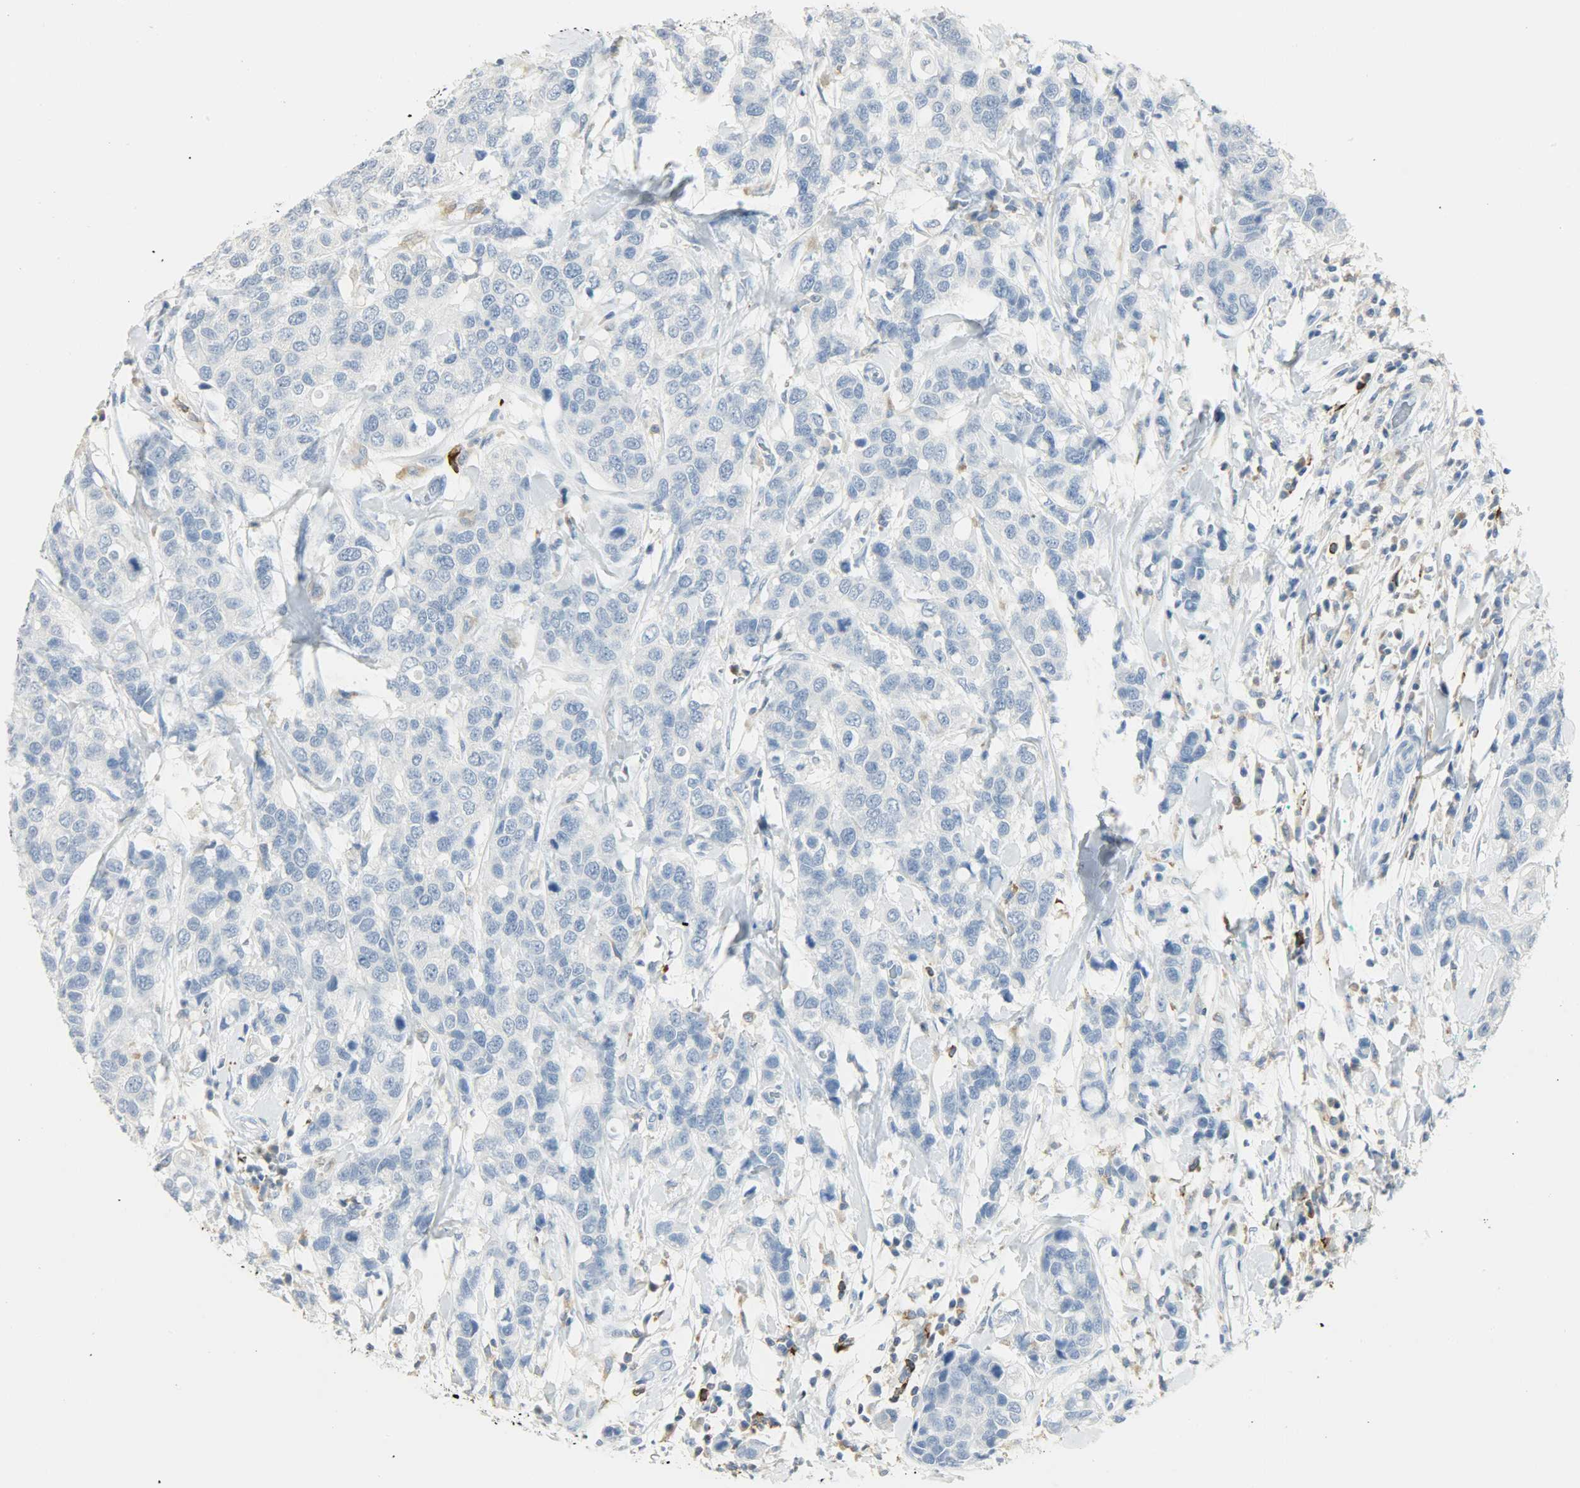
{"staining": {"intensity": "negative", "quantity": "none", "location": "none"}, "tissue": "breast cancer", "cell_type": "Tumor cells", "image_type": "cancer", "snomed": [{"axis": "morphology", "description": "Duct carcinoma"}, {"axis": "topography", "description": "Breast"}], "caption": "This is an IHC micrograph of invasive ductal carcinoma (breast). There is no staining in tumor cells.", "gene": "PTPN6", "patient": {"sex": "female", "age": 27}}